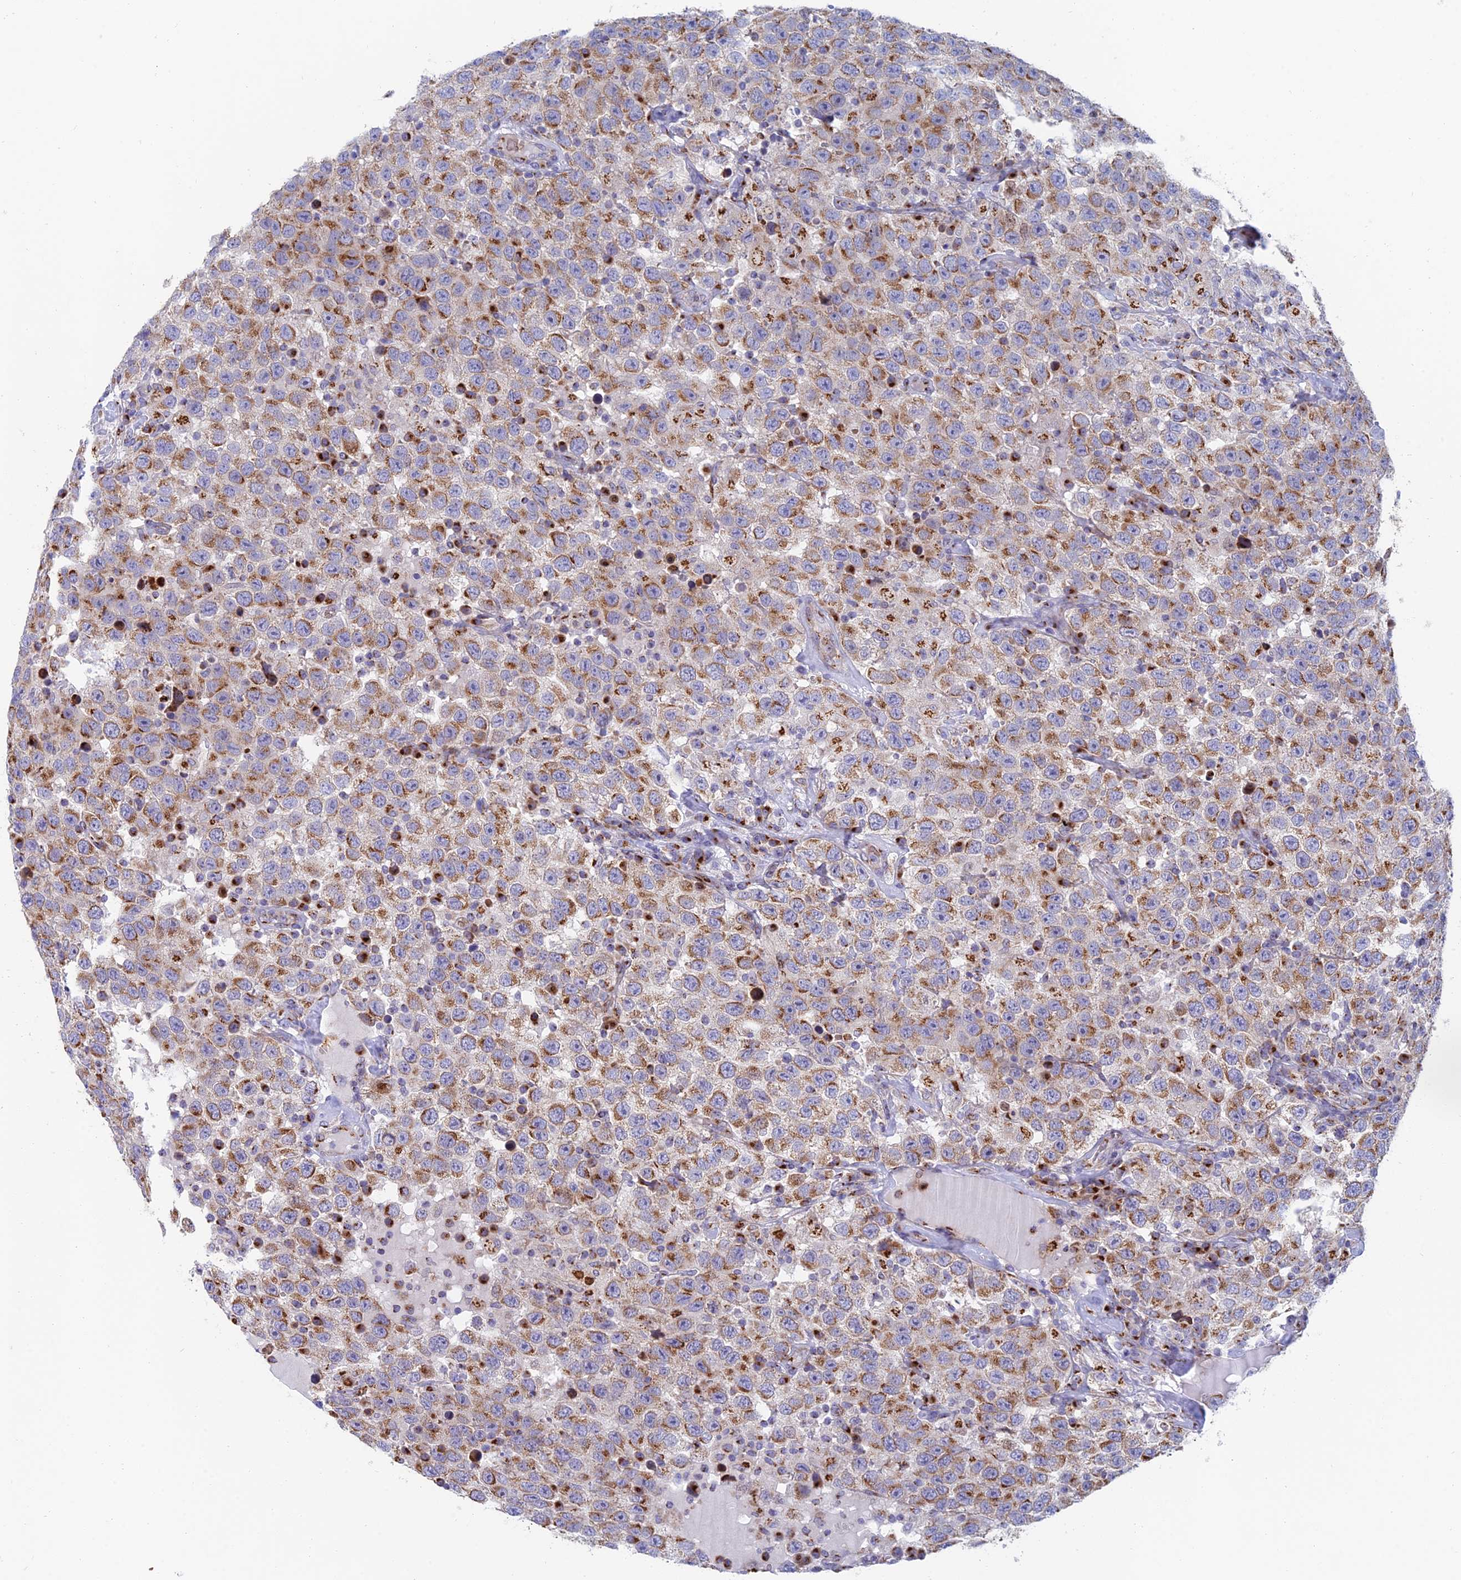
{"staining": {"intensity": "moderate", "quantity": ">75%", "location": "cytoplasmic/membranous"}, "tissue": "testis cancer", "cell_type": "Tumor cells", "image_type": "cancer", "snomed": [{"axis": "morphology", "description": "Seminoma, NOS"}, {"axis": "topography", "description": "Testis"}], "caption": "Testis cancer stained with a brown dye shows moderate cytoplasmic/membranous positive positivity in approximately >75% of tumor cells.", "gene": "HS2ST1", "patient": {"sex": "male", "age": 41}}